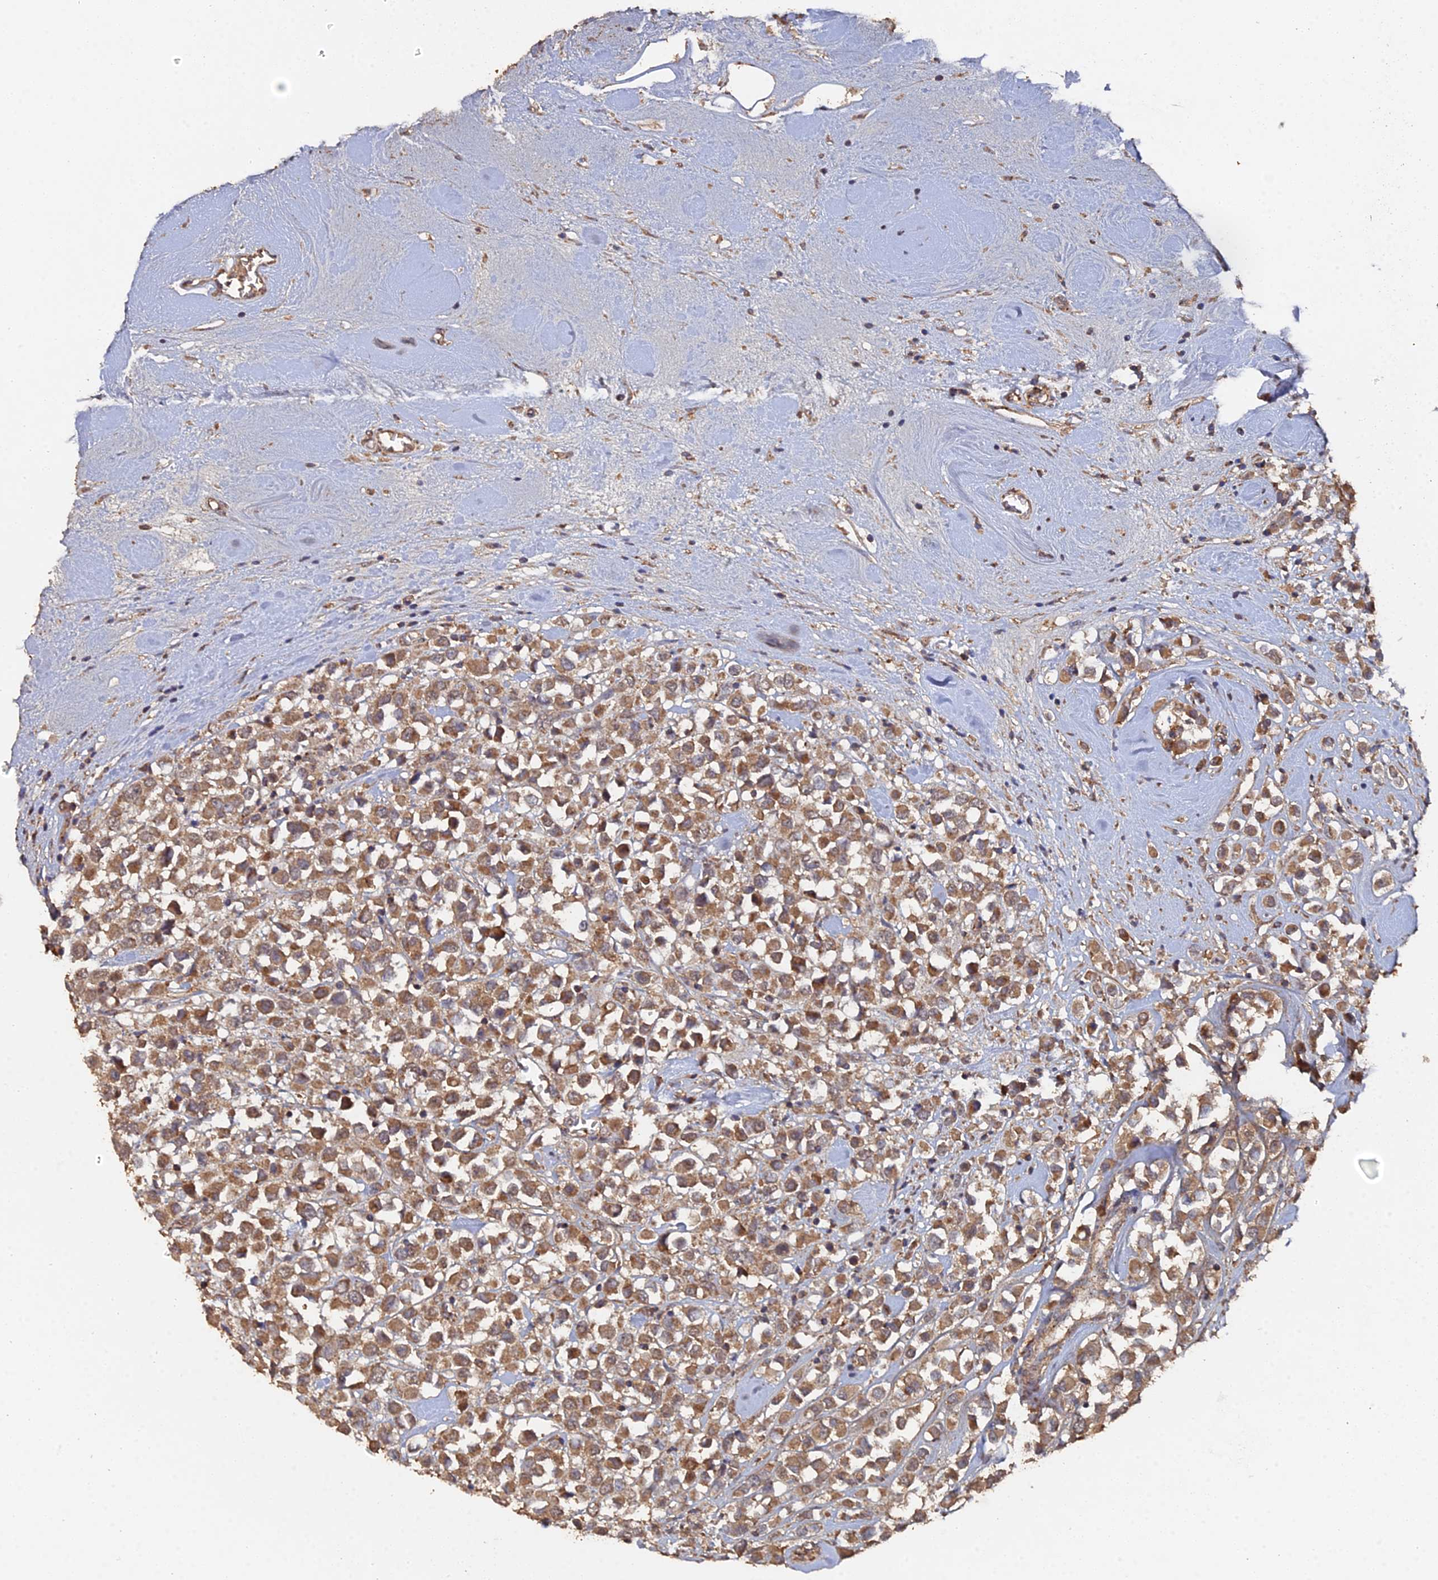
{"staining": {"intensity": "moderate", "quantity": ">75%", "location": "cytoplasmic/membranous"}, "tissue": "breast cancer", "cell_type": "Tumor cells", "image_type": "cancer", "snomed": [{"axis": "morphology", "description": "Duct carcinoma"}, {"axis": "topography", "description": "Breast"}], "caption": "Breast cancer tissue displays moderate cytoplasmic/membranous expression in about >75% of tumor cells", "gene": "SPANXN4", "patient": {"sex": "female", "age": 61}}